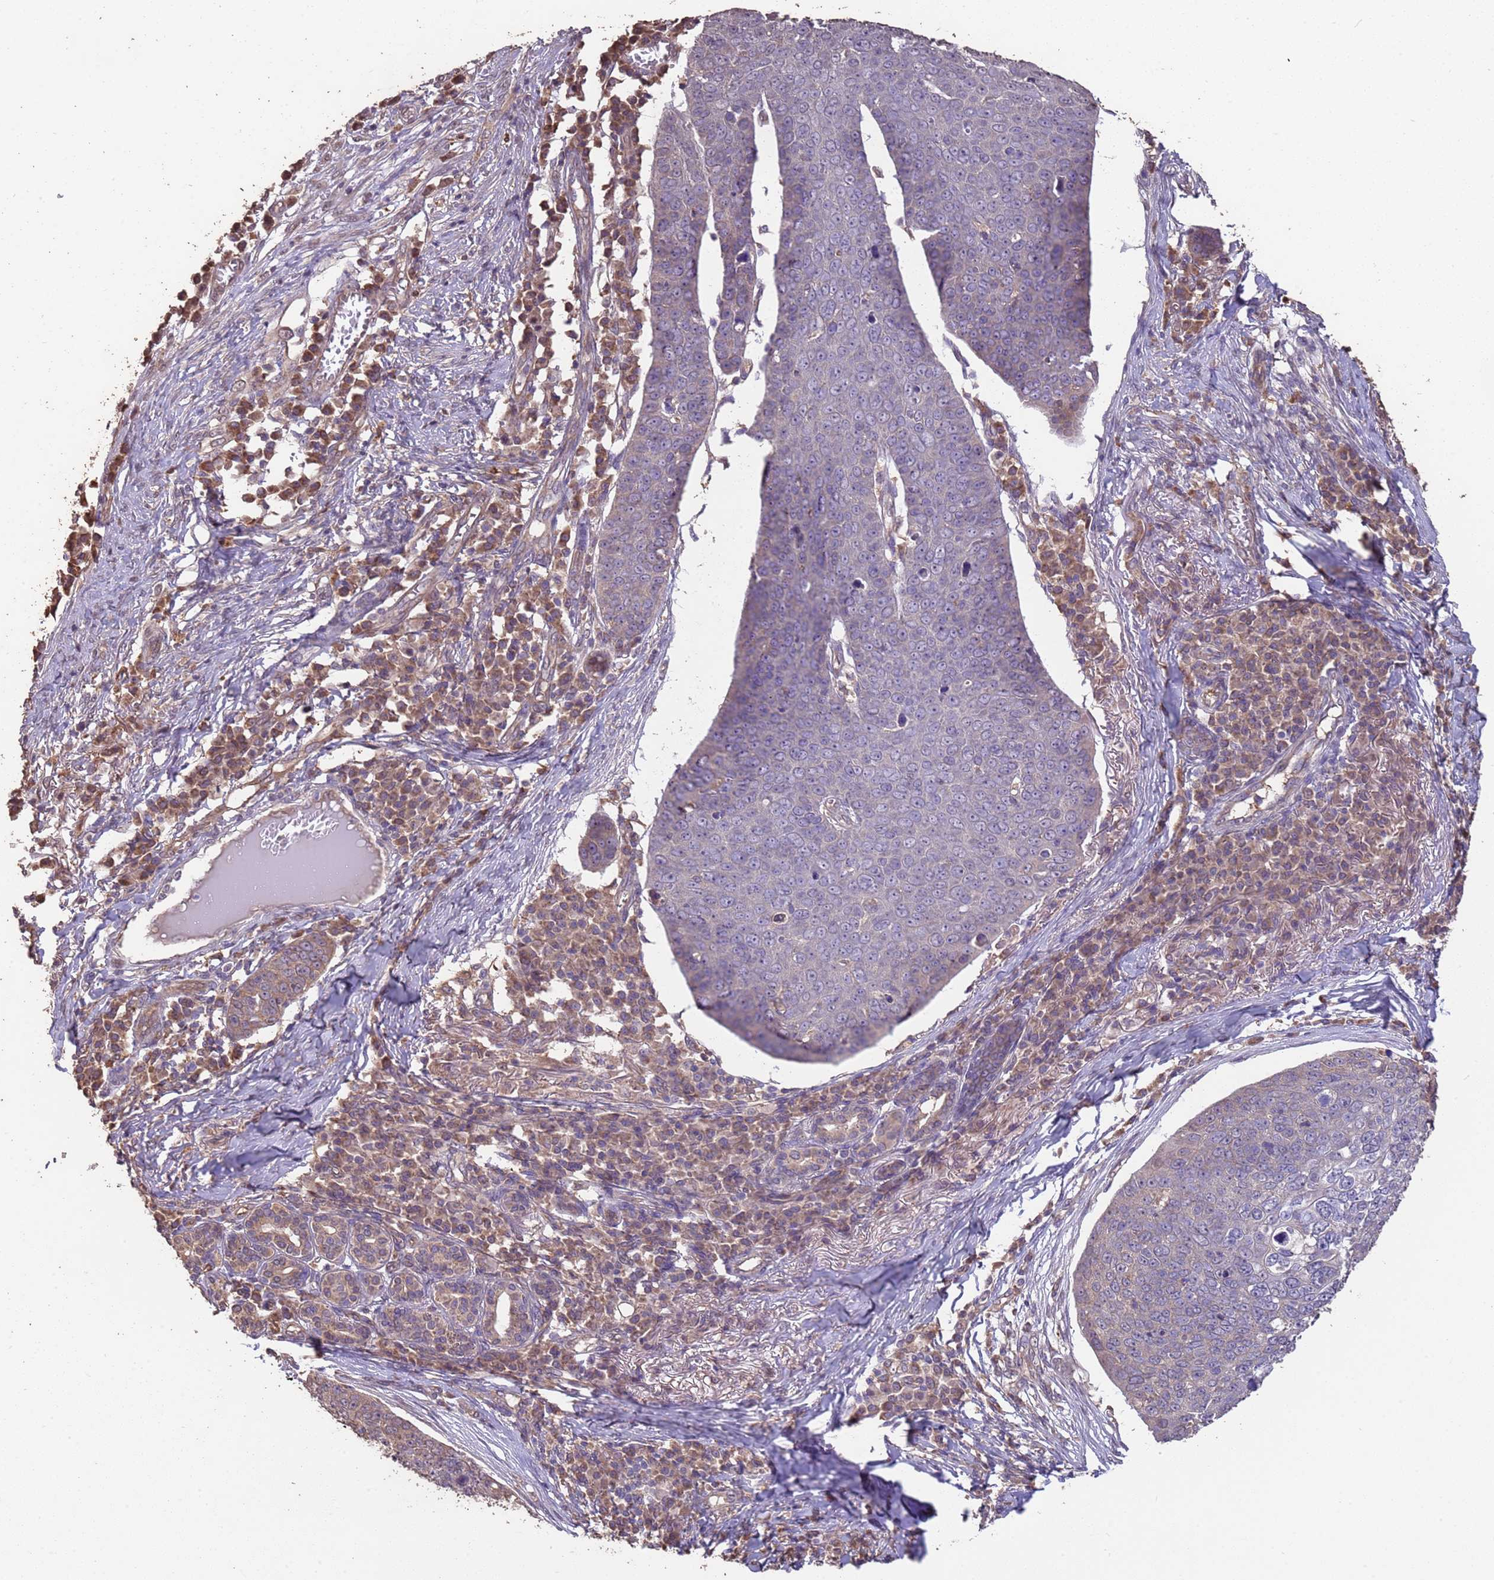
{"staining": {"intensity": "negative", "quantity": "none", "location": "none"}, "tissue": "skin cancer", "cell_type": "Tumor cells", "image_type": "cancer", "snomed": [{"axis": "morphology", "description": "Squamous cell carcinoma, NOS"}, {"axis": "topography", "description": "Skin"}], "caption": "Immunohistochemistry of human skin squamous cell carcinoma demonstrates no expression in tumor cells.", "gene": "NPHP1", "patient": {"sex": "male", "age": 71}}